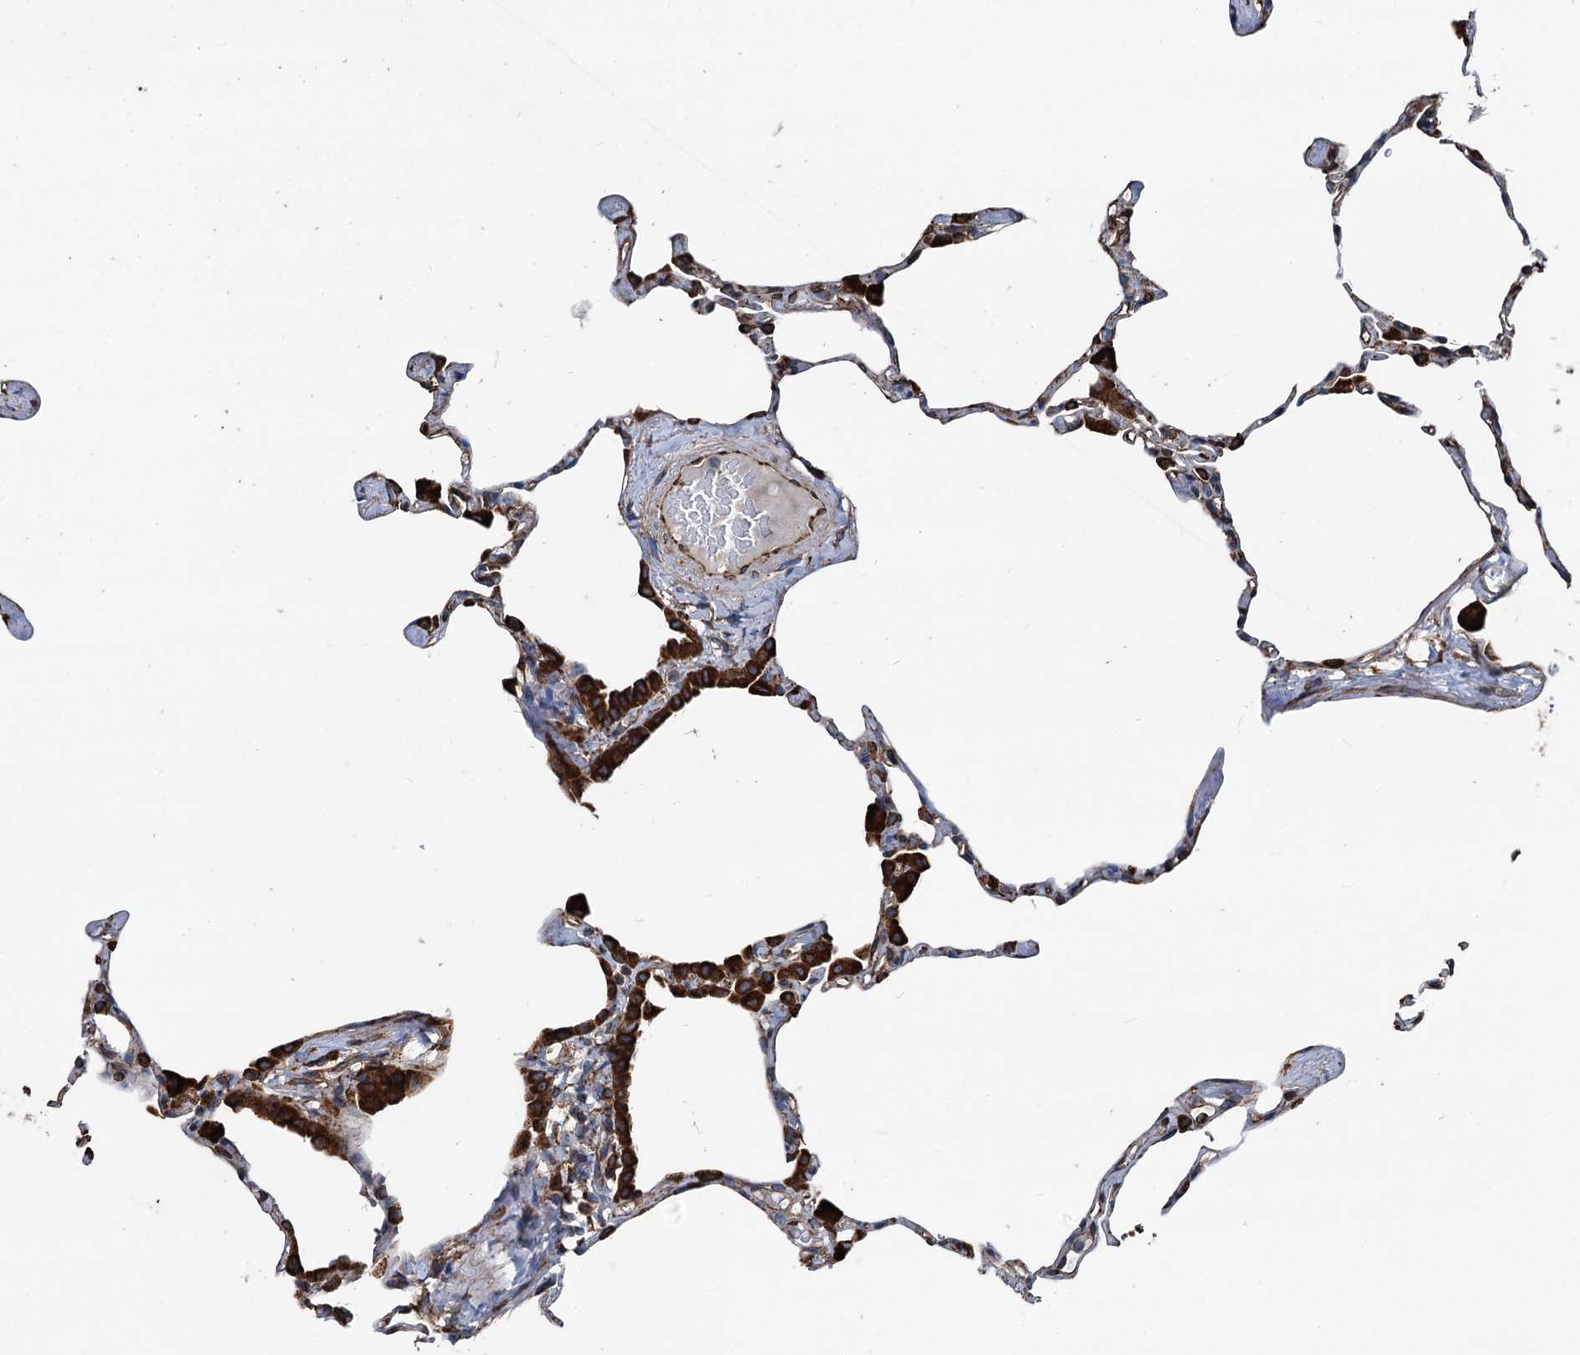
{"staining": {"intensity": "moderate", "quantity": "25%-75%", "location": "cytoplasmic/membranous"}, "tissue": "lung", "cell_type": "Alveolar cells", "image_type": "normal", "snomed": [{"axis": "morphology", "description": "Normal tissue, NOS"}, {"axis": "topography", "description": "Lung"}], "caption": "Moderate cytoplasmic/membranous staining is appreciated in approximately 25%-75% of alveolar cells in normal lung. Ihc stains the protein of interest in brown and the nuclei are stained blue.", "gene": "NEURL1B", "patient": {"sex": "male", "age": 65}}